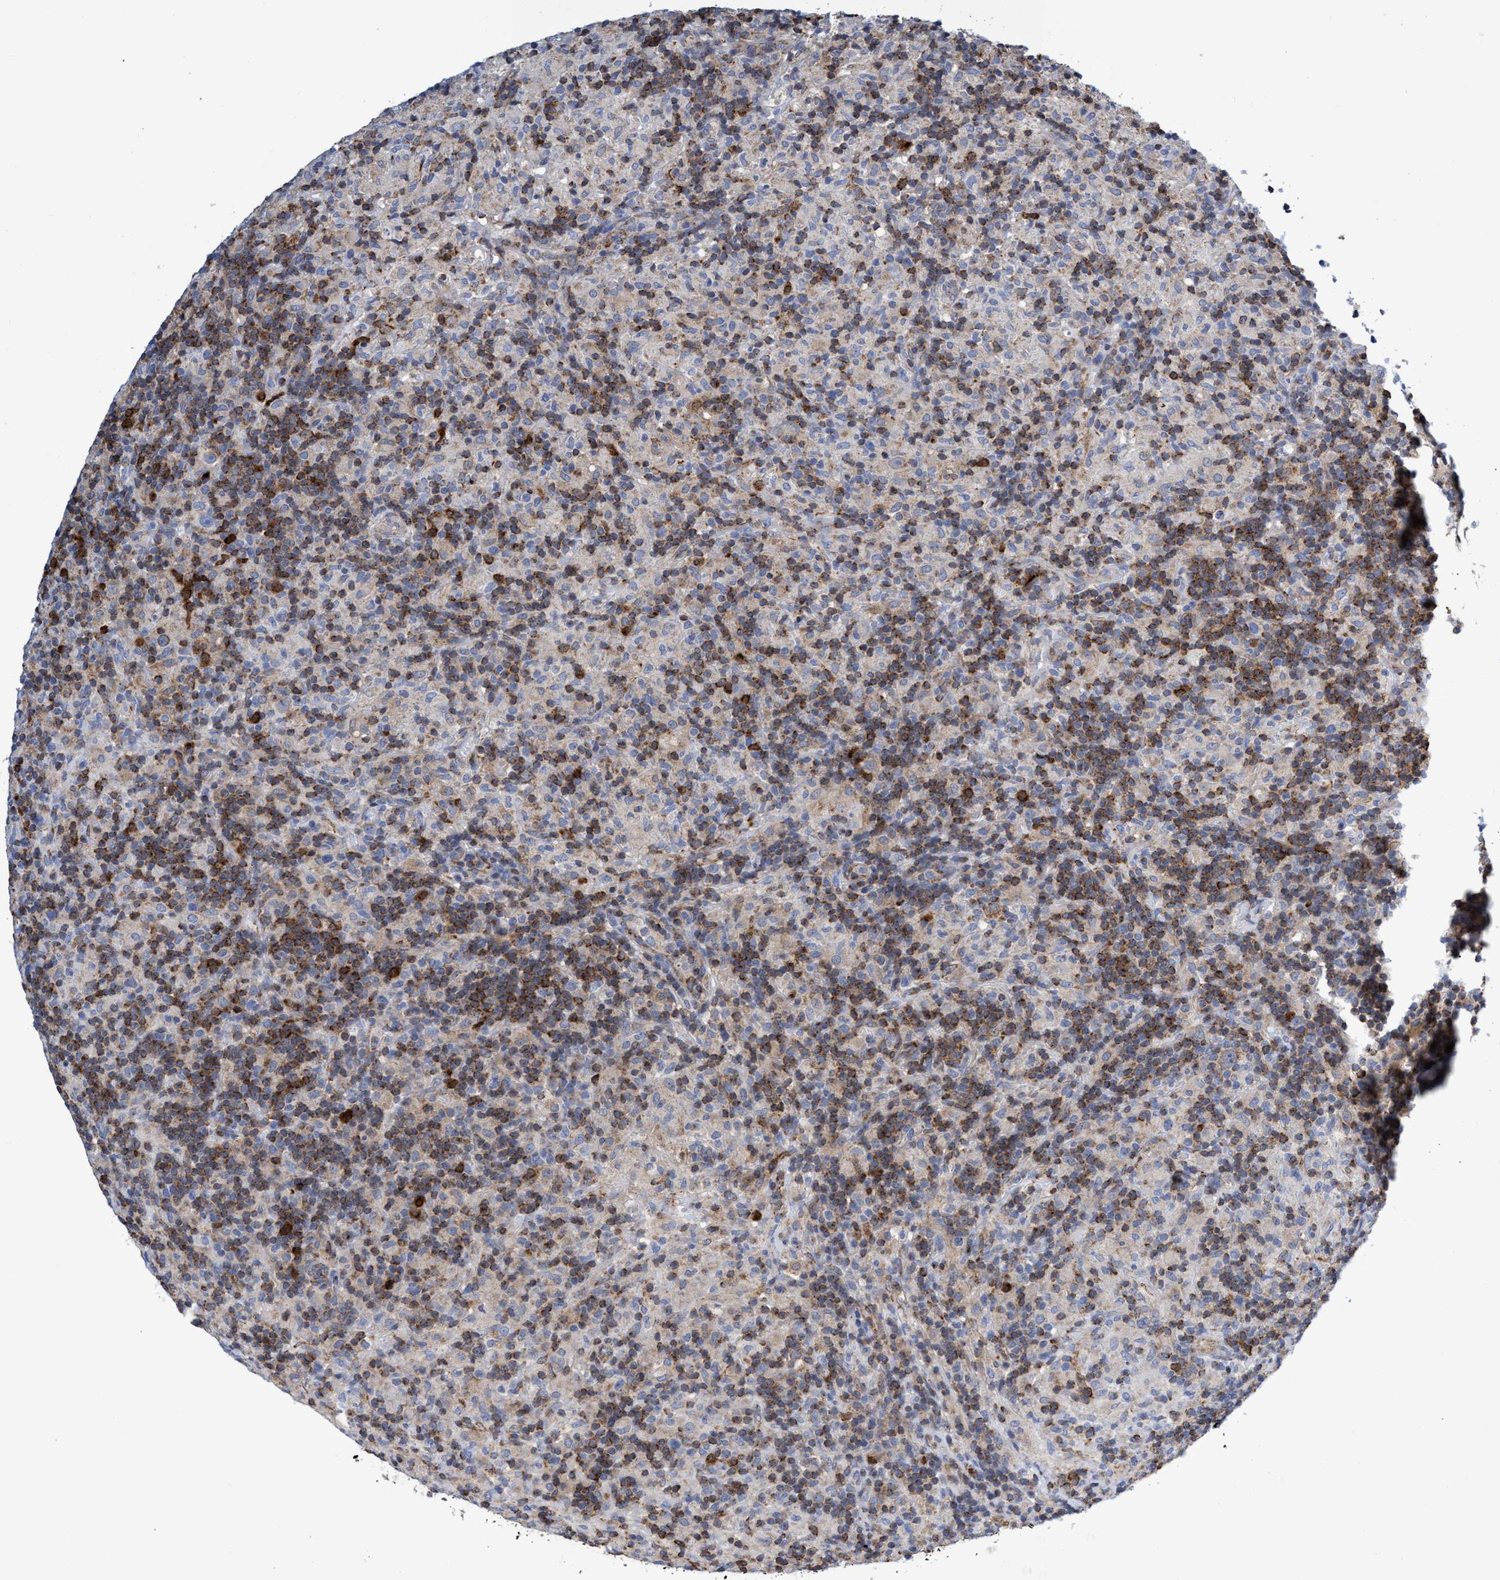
{"staining": {"intensity": "weak", "quantity": "<25%", "location": "cytoplasmic/membranous"}, "tissue": "lymphoma", "cell_type": "Tumor cells", "image_type": "cancer", "snomed": [{"axis": "morphology", "description": "Hodgkin's disease, NOS"}, {"axis": "topography", "description": "Lymph node"}], "caption": "Tumor cells show no significant expression in Hodgkin's disease. (Immunohistochemistry (ihc), brightfield microscopy, high magnification).", "gene": "CRYZ", "patient": {"sex": "male", "age": 70}}